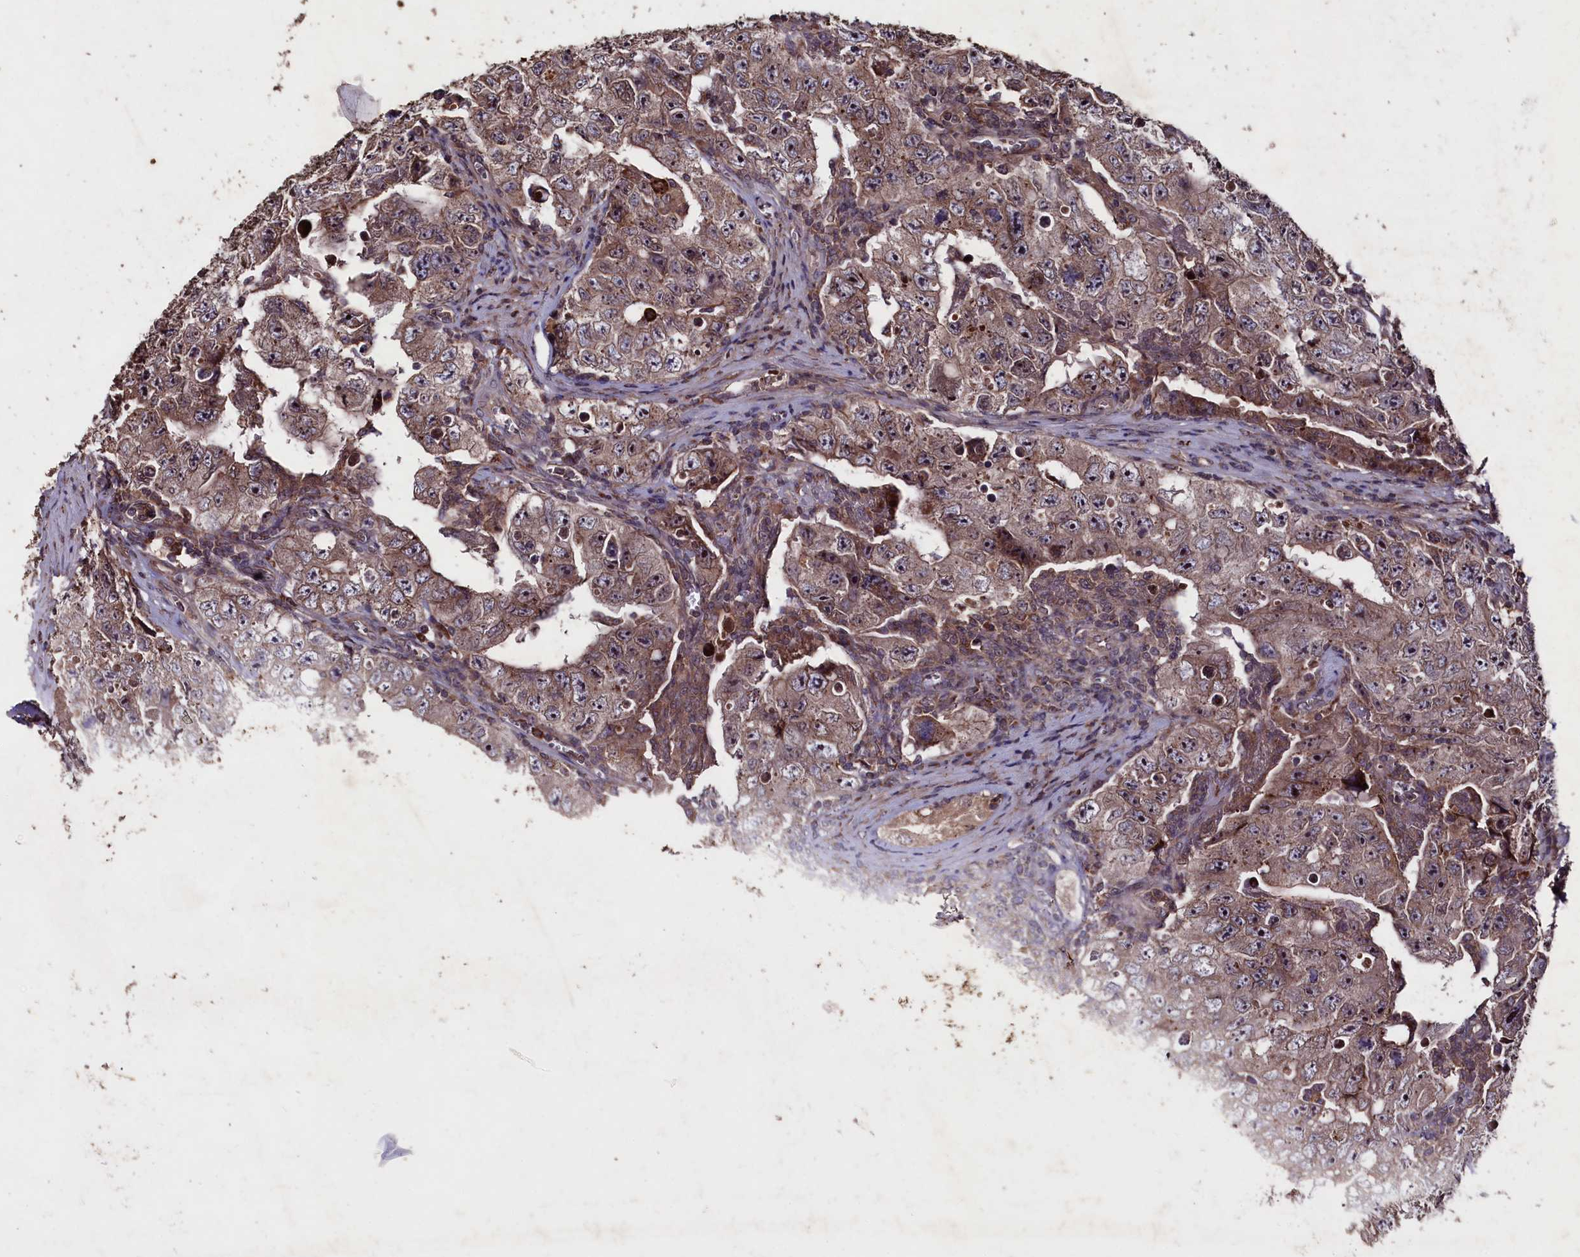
{"staining": {"intensity": "moderate", "quantity": ">75%", "location": "cytoplasmic/membranous"}, "tissue": "testis cancer", "cell_type": "Tumor cells", "image_type": "cancer", "snomed": [{"axis": "morphology", "description": "Carcinoma, Embryonal, NOS"}, {"axis": "topography", "description": "Testis"}], "caption": "Protein expression analysis of testis embryonal carcinoma demonstrates moderate cytoplasmic/membranous expression in approximately >75% of tumor cells. (DAB IHC, brown staining for protein, blue staining for nuclei).", "gene": "MYO1H", "patient": {"sex": "male", "age": 17}}